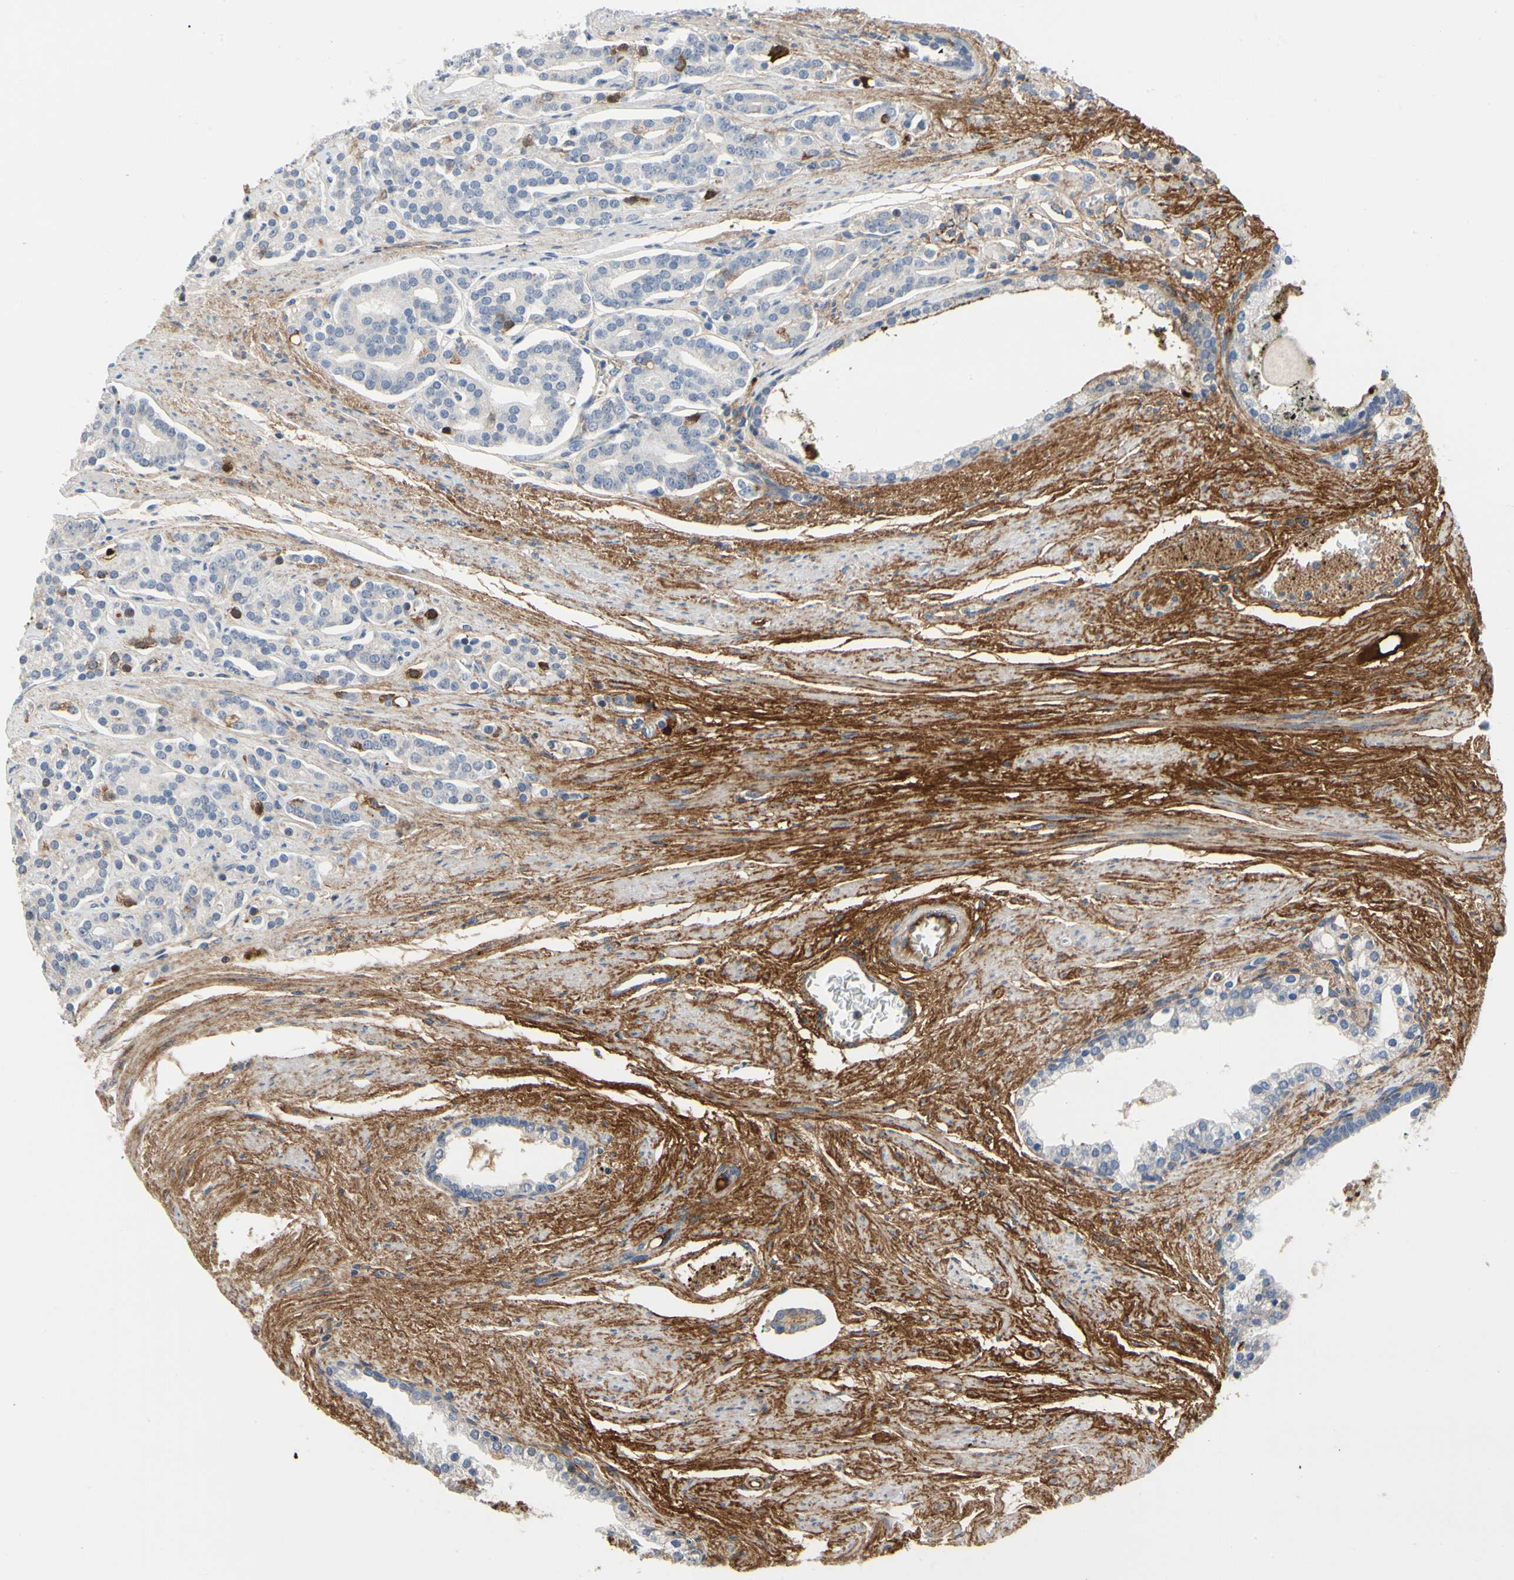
{"staining": {"intensity": "strong", "quantity": "<25%", "location": "cytoplasmic/membranous,nuclear"}, "tissue": "prostate cancer", "cell_type": "Tumor cells", "image_type": "cancer", "snomed": [{"axis": "morphology", "description": "Adenocarcinoma, Low grade"}, {"axis": "topography", "description": "Prostate"}], "caption": "Strong cytoplasmic/membranous and nuclear protein positivity is seen in about <25% of tumor cells in prostate cancer.", "gene": "FGB", "patient": {"sex": "male", "age": 63}}